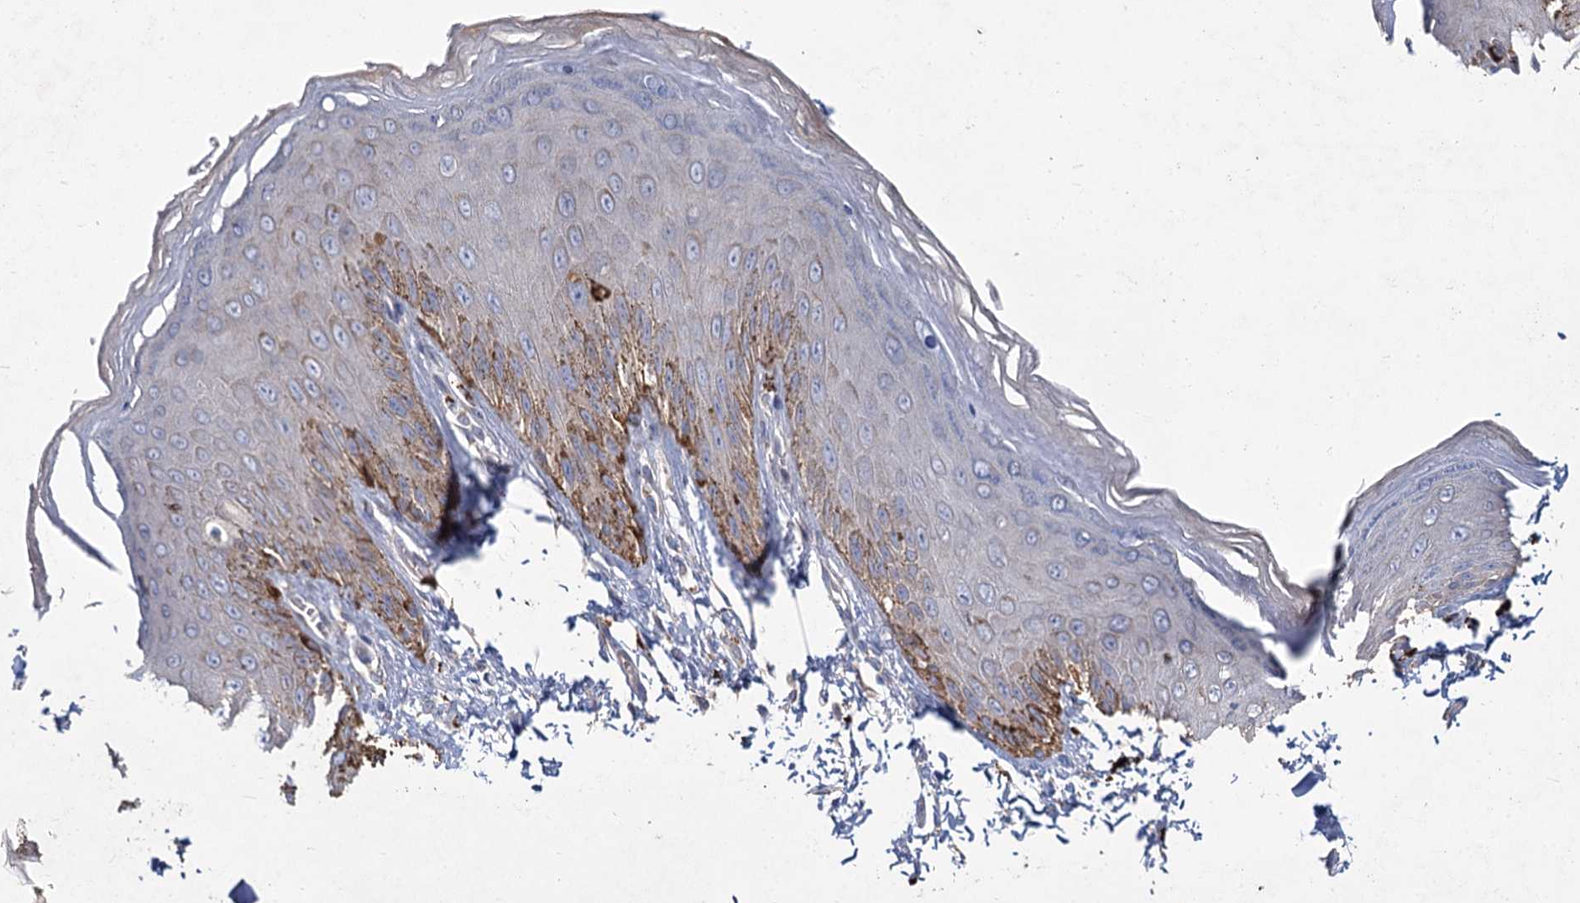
{"staining": {"intensity": "moderate", "quantity": "<25%", "location": "cytoplasmic/membranous"}, "tissue": "skin", "cell_type": "Epidermal cells", "image_type": "normal", "snomed": [{"axis": "morphology", "description": "Normal tissue, NOS"}, {"axis": "topography", "description": "Anal"}], "caption": "The histopathology image reveals staining of normal skin, revealing moderate cytoplasmic/membranous protein expression (brown color) within epidermal cells. Immunohistochemistry stains the protein of interest in brown and the nuclei are stained blue.", "gene": "HES2", "patient": {"sex": "male", "age": 44}}